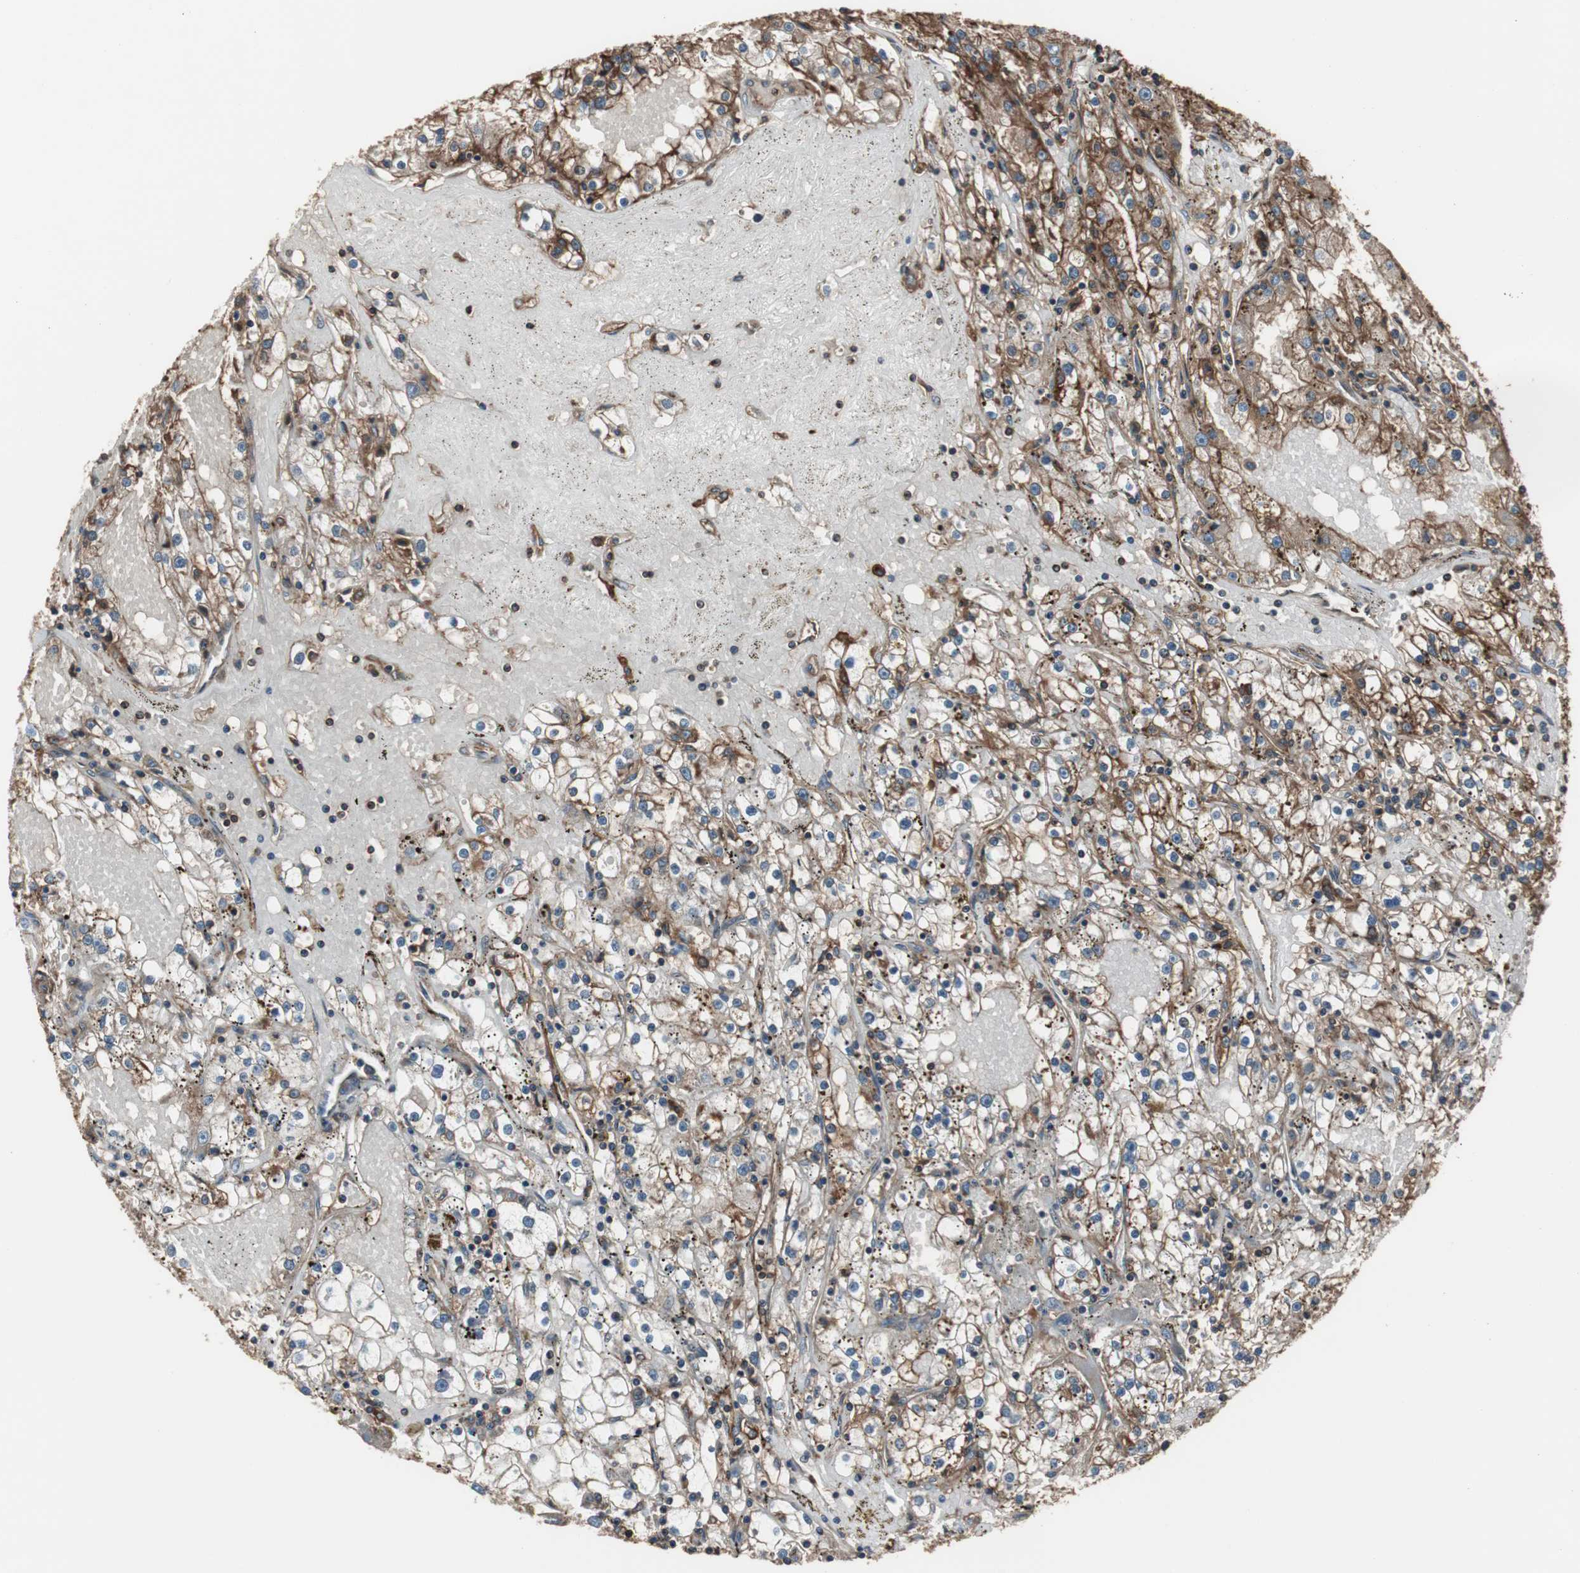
{"staining": {"intensity": "strong", "quantity": ">75%", "location": "cytoplasmic/membranous"}, "tissue": "renal cancer", "cell_type": "Tumor cells", "image_type": "cancer", "snomed": [{"axis": "morphology", "description": "Adenocarcinoma, NOS"}, {"axis": "topography", "description": "Kidney"}], "caption": "The image demonstrates staining of renal adenocarcinoma, revealing strong cytoplasmic/membranous protein staining (brown color) within tumor cells.", "gene": "B2M", "patient": {"sex": "male", "age": 56}}